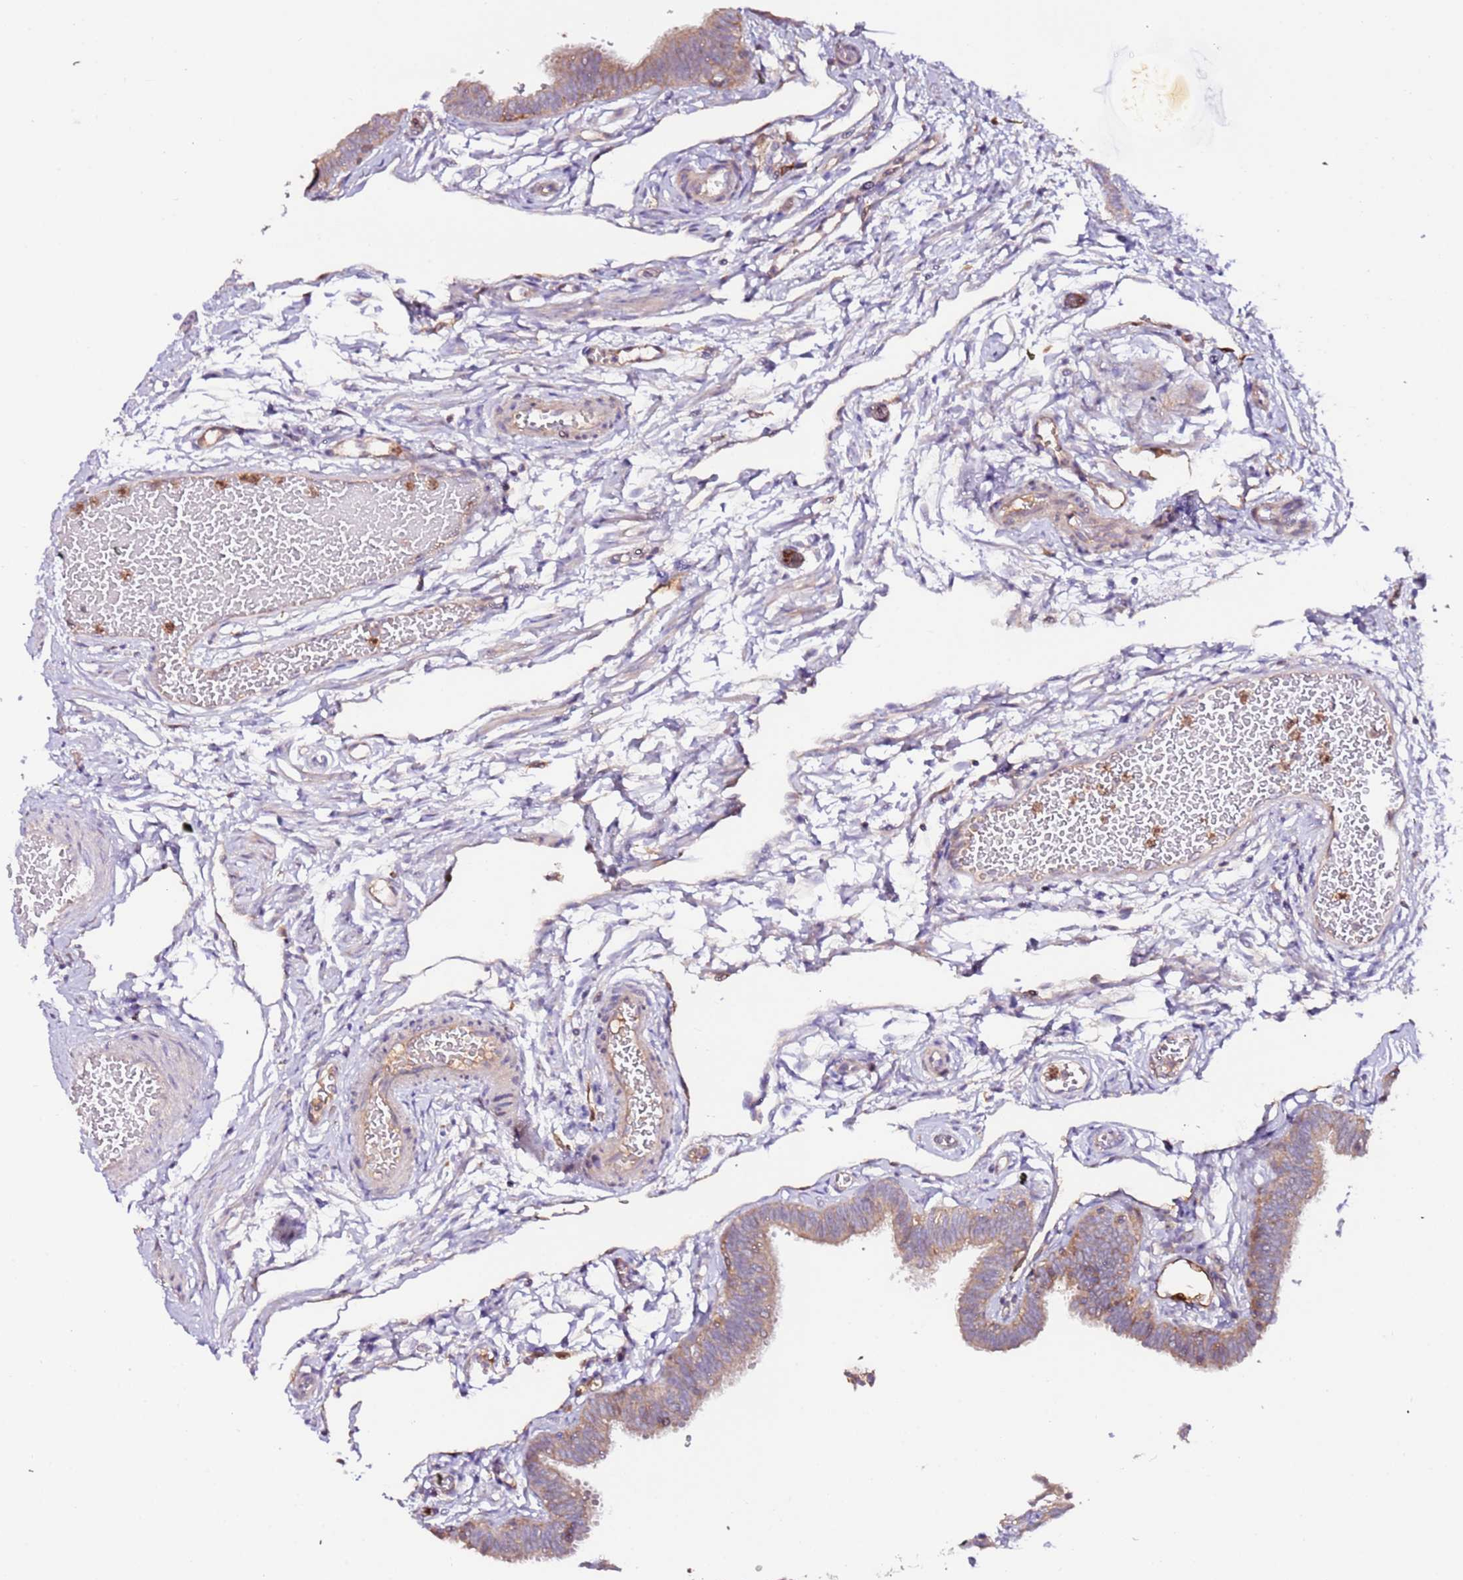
{"staining": {"intensity": "moderate", "quantity": "25%-75%", "location": "cytoplasmic/membranous"}, "tissue": "fallopian tube", "cell_type": "Glandular cells", "image_type": "normal", "snomed": [{"axis": "morphology", "description": "Normal tissue, NOS"}, {"axis": "topography", "description": "Fallopian tube"}, {"axis": "topography", "description": "Ovary"}], "caption": "Fallopian tube stained with a brown dye exhibits moderate cytoplasmic/membranous positive expression in about 25%-75% of glandular cells.", "gene": "FLVCR1", "patient": {"sex": "female", "age": 23}}